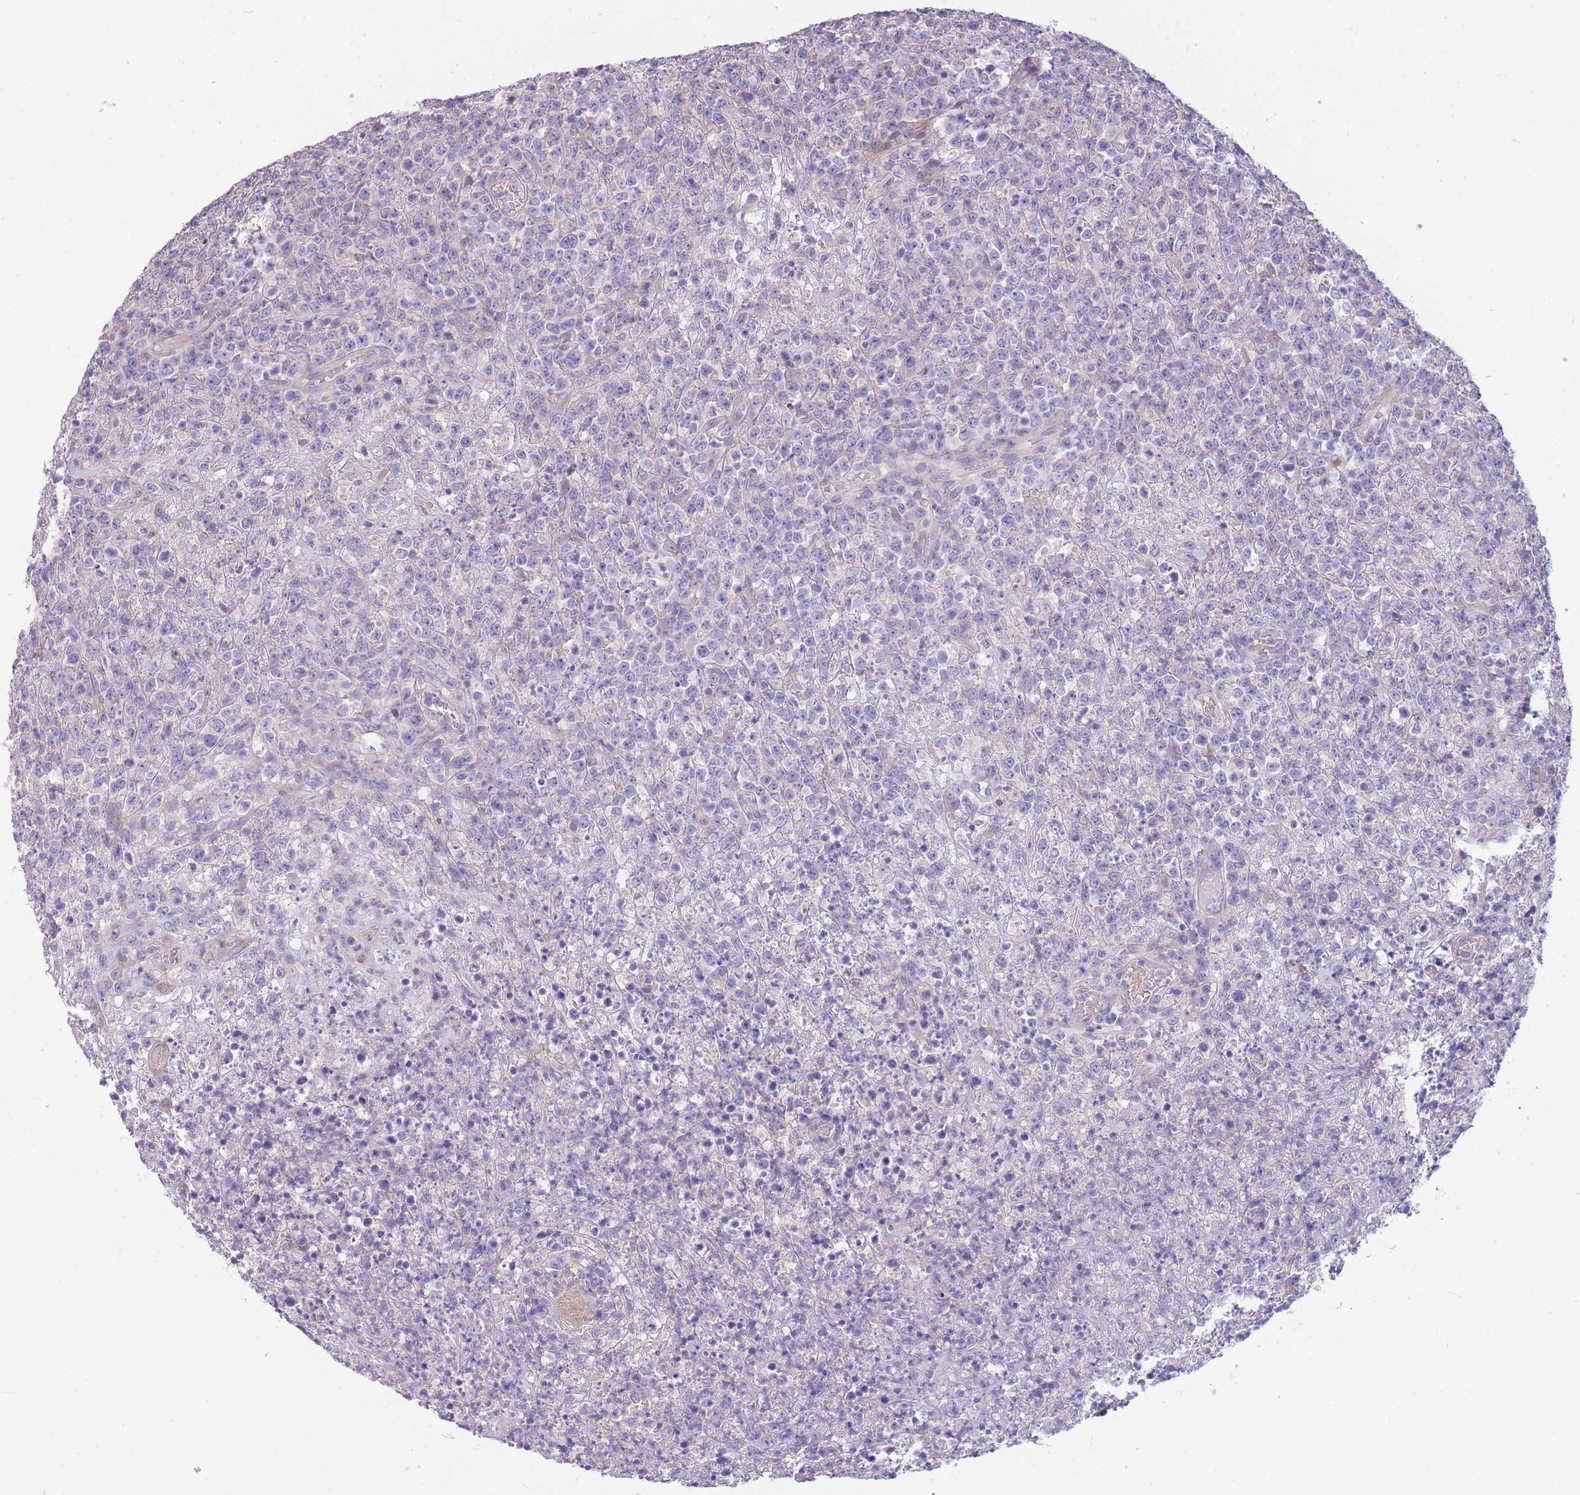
{"staining": {"intensity": "negative", "quantity": "none", "location": "none"}, "tissue": "lymphoma", "cell_type": "Tumor cells", "image_type": "cancer", "snomed": [{"axis": "morphology", "description": "Malignant lymphoma, non-Hodgkin's type, High grade"}, {"axis": "topography", "description": "Colon"}], "caption": "An IHC photomicrograph of high-grade malignant lymphoma, non-Hodgkin's type is shown. There is no staining in tumor cells of high-grade malignant lymphoma, non-Hodgkin's type.", "gene": "OR5T1", "patient": {"sex": "female", "age": 53}}